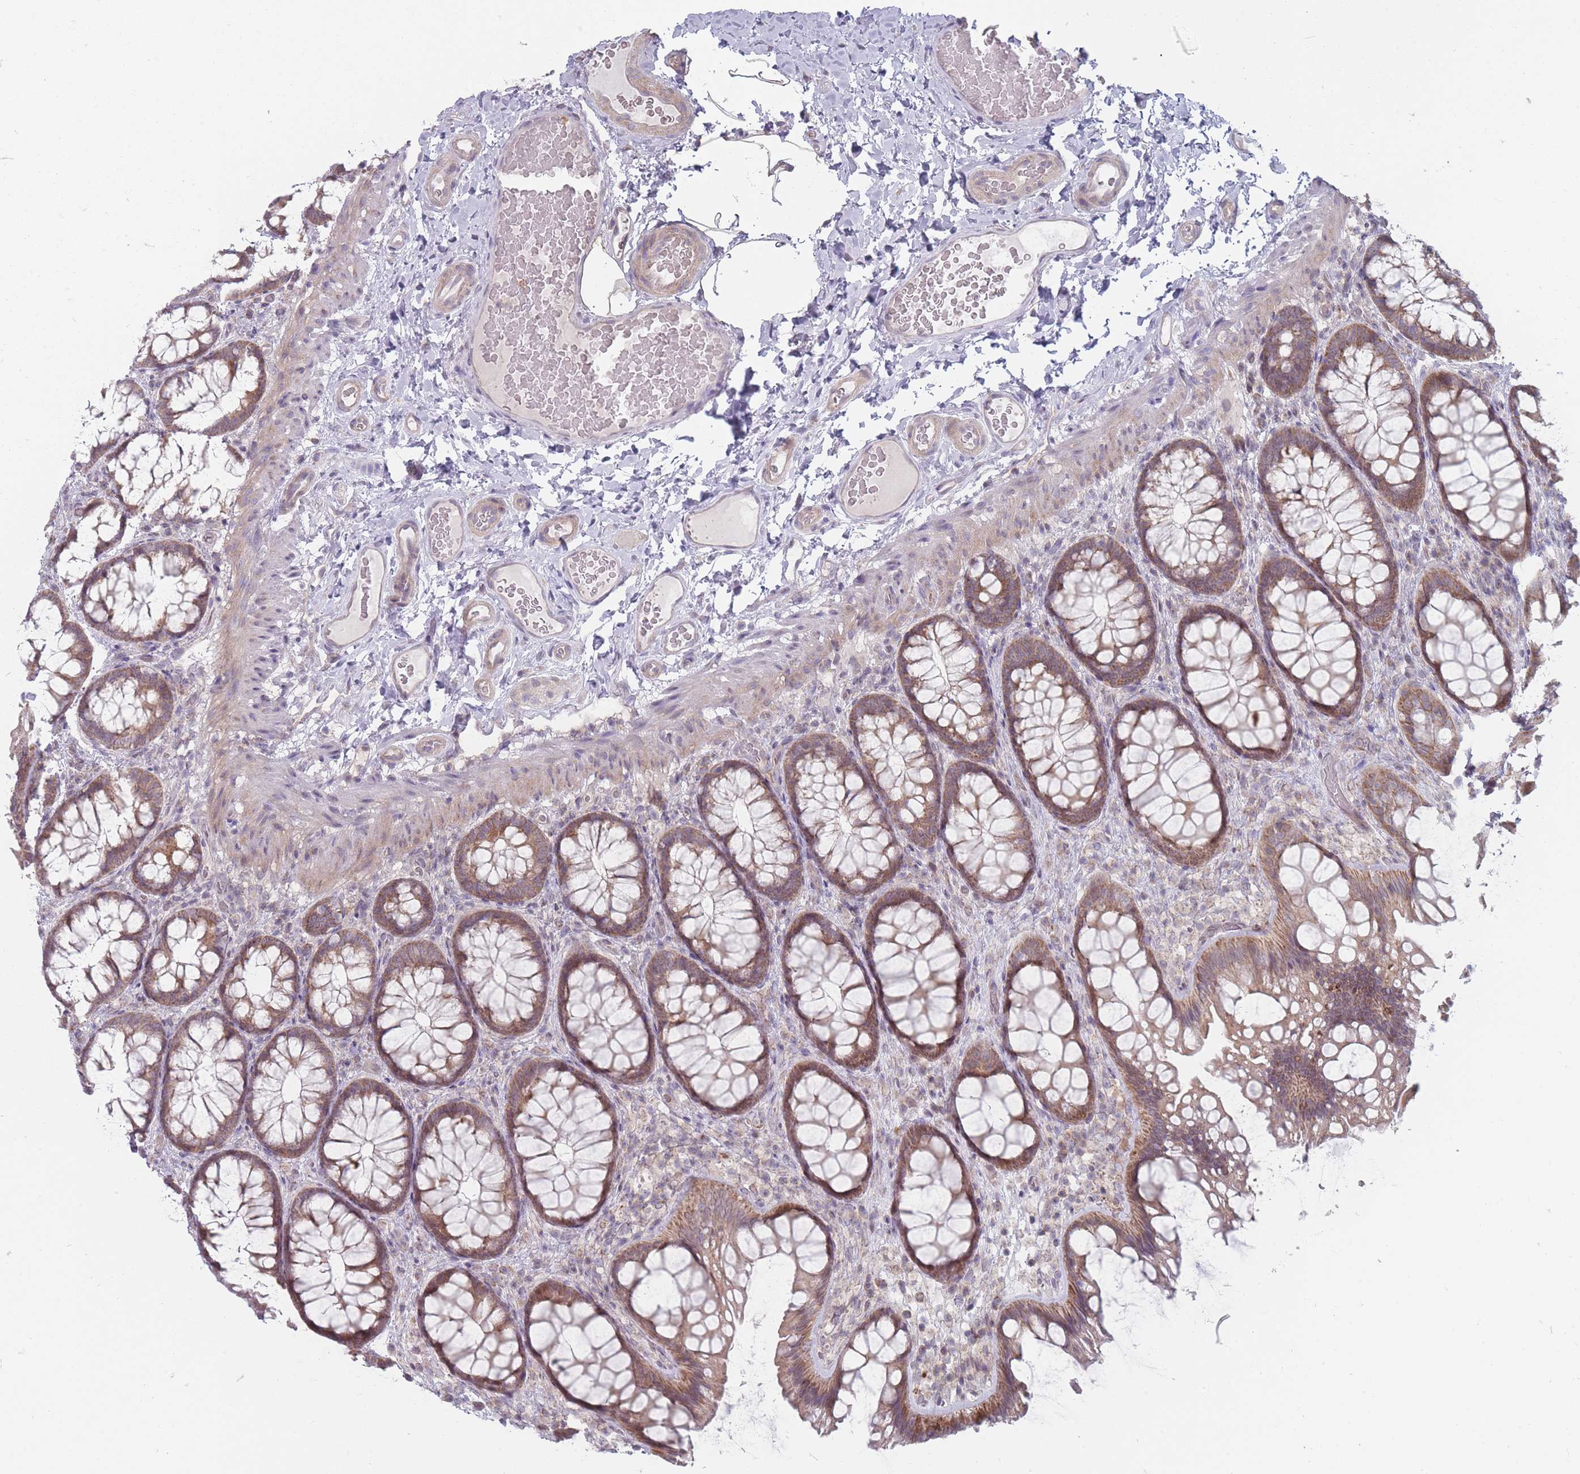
{"staining": {"intensity": "weak", "quantity": "25%-75%", "location": "cytoplasmic/membranous"}, "tissue": "colon", "cell_type": "Endothelial cells", "image_type": "normal", "snomed": [{"axis": "morphology", "description": "Normal tissue, NOS"}, {"axis": "topography", "description": "Colon"}], "caption": "IHC of normal colon displays low levels of weak cytoplasmic/membranous positivity in approximately 25%-75% of endothelial cells.", "gene": "PCDH12", "patient": {"sex": "male", "age": 46}}